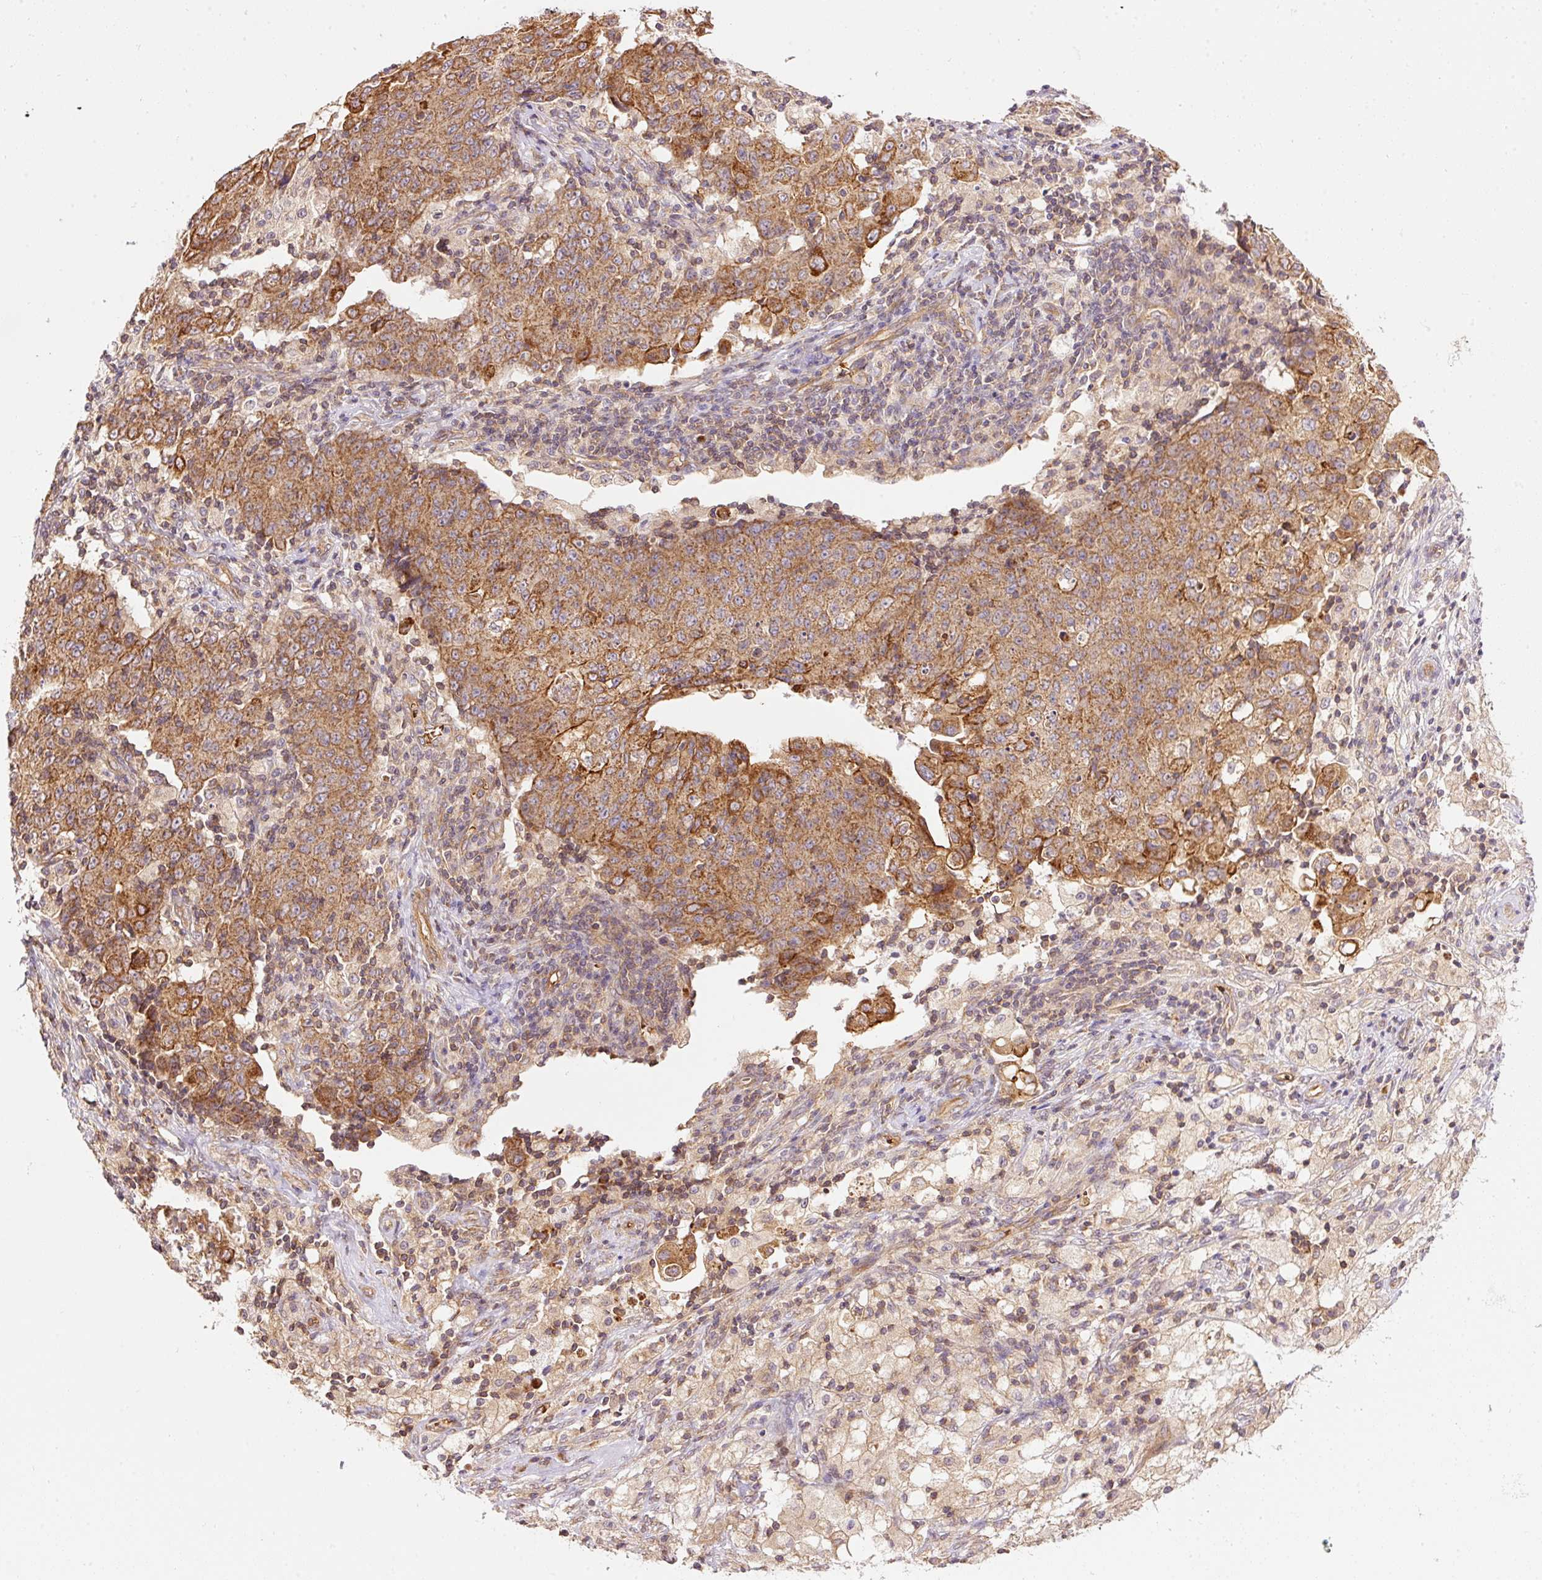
{"staining": {"intensity": "moderate", "quantity": ">75%", "location": "cytoplasmic/membranous"}, "tissue": "ovarian cancer", "cell_type": "Tumor cells", "image_type": "cancer", "snomed": [{"axis": "morphology", "description": "Carcinoma, endometroid"}, {"axis": "topography", "description": "Ovary"}], "caption": "The image exhibits staining of ovarian cancer (endometroid carcinoma), revealing moderate cytoplasmic/membranous protein staining (brown color) within tumor cells. The staining is performed using DAB (3,3'-diaminobenzidine) brown chromogen to label protein expression. The nuclei are counter-stained blue using hematoxylin.", "gene": "ADCY4", "patient": {"sex": "female", "age": 42}}